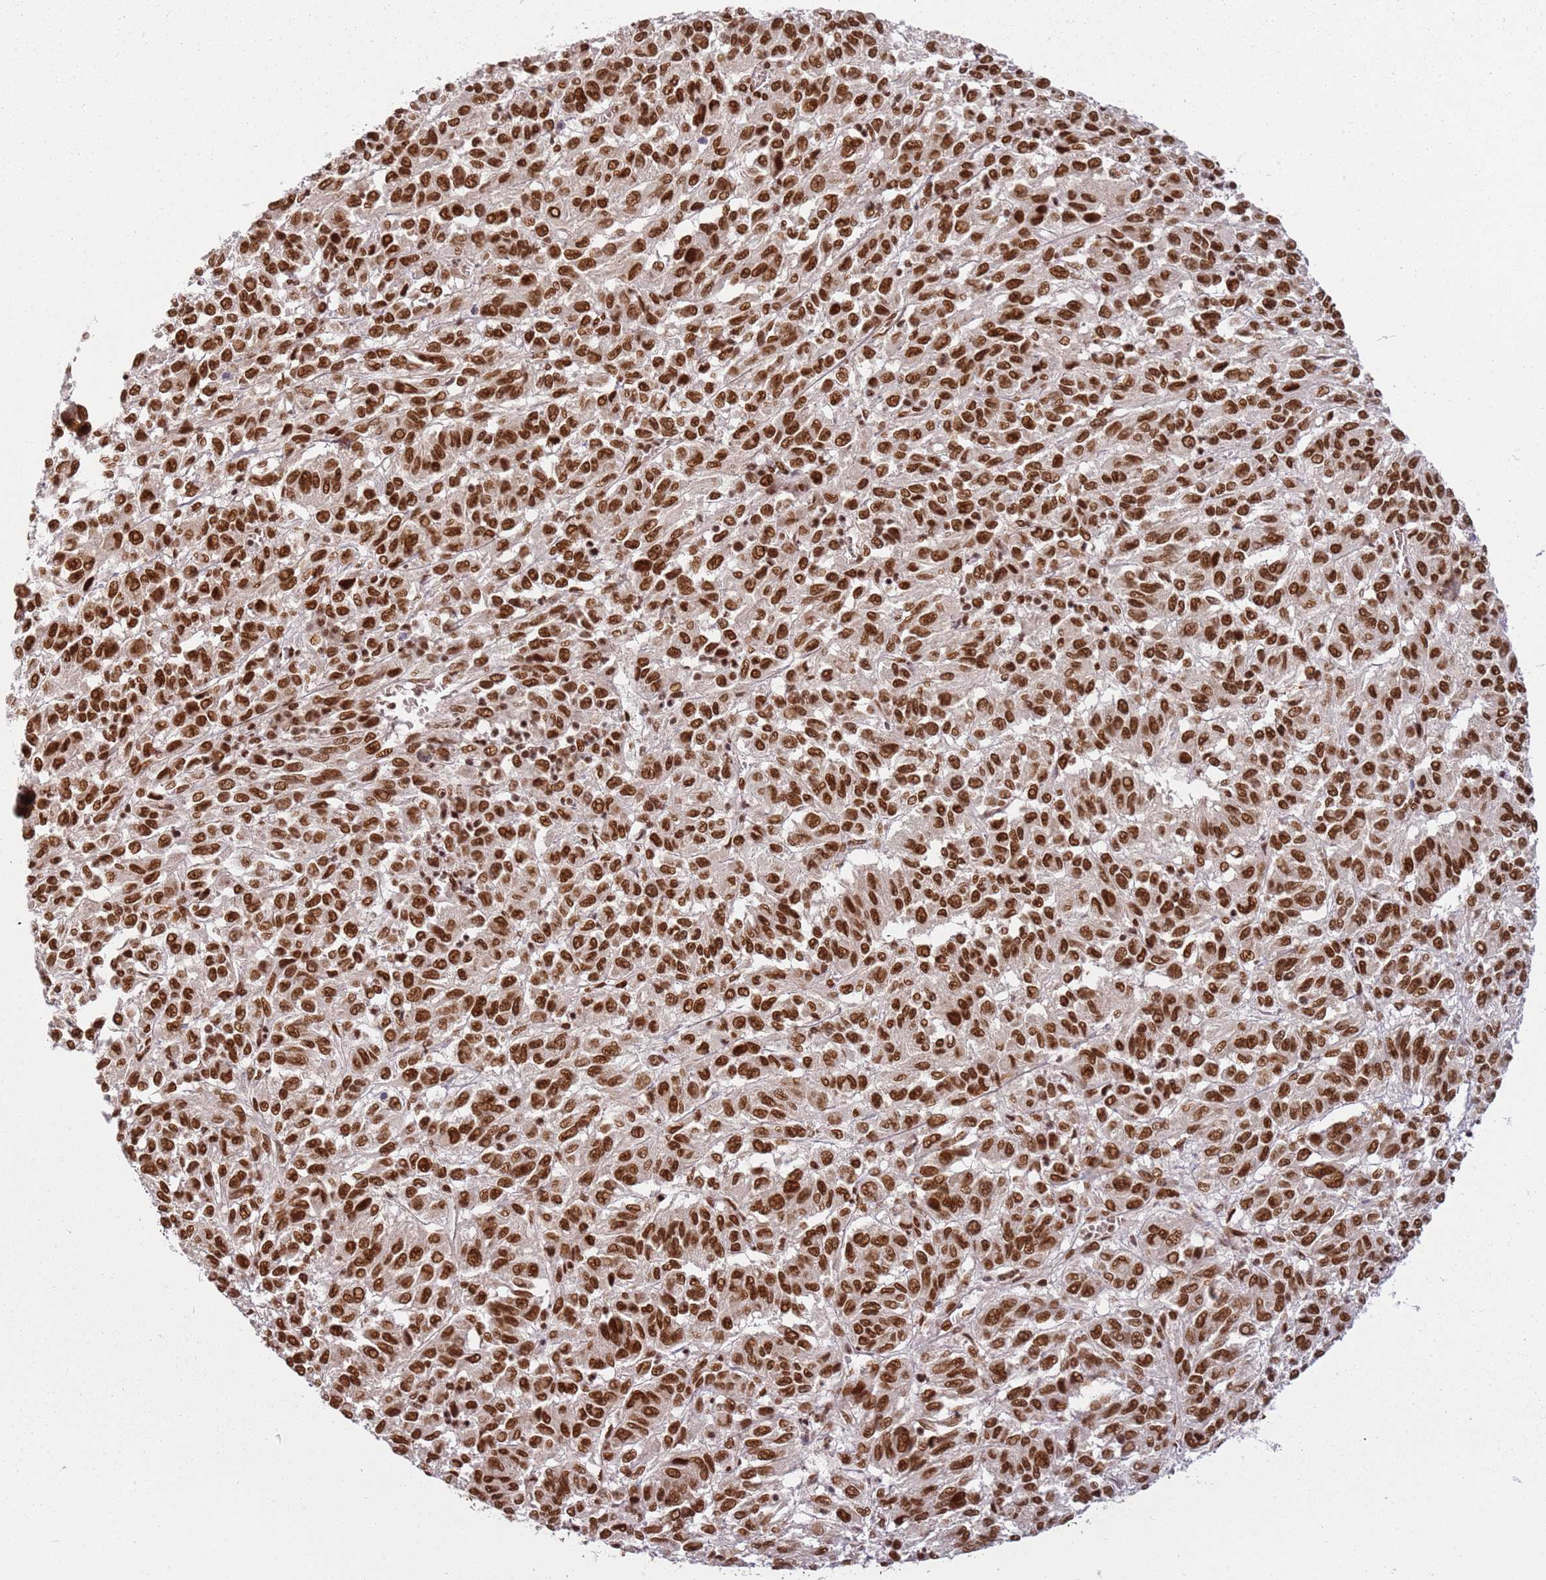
{"staining": {"intensity": "strong", "quantity": ">75%", "location": "nuclear"}, "tissue": "melanoma", "cell_type": "Tumor cells", "image_type": "cancer", "snomed": [{"axis": "morphology", "description": "Malignant melanoma, Metastatic site"}, {"axis": "topography", "description": "Lung"}], "caption": "Protein expression by IHC exhibits strong nuclear expression in approximately >75% of tumor cells in melanoma. The staining was performed using DAB, with brown indicating positive protein expression. Nuclei are stained blue with hematoxylin.", "gene": "TENT4A", "patient": {"sex": "male", "age": 64}}